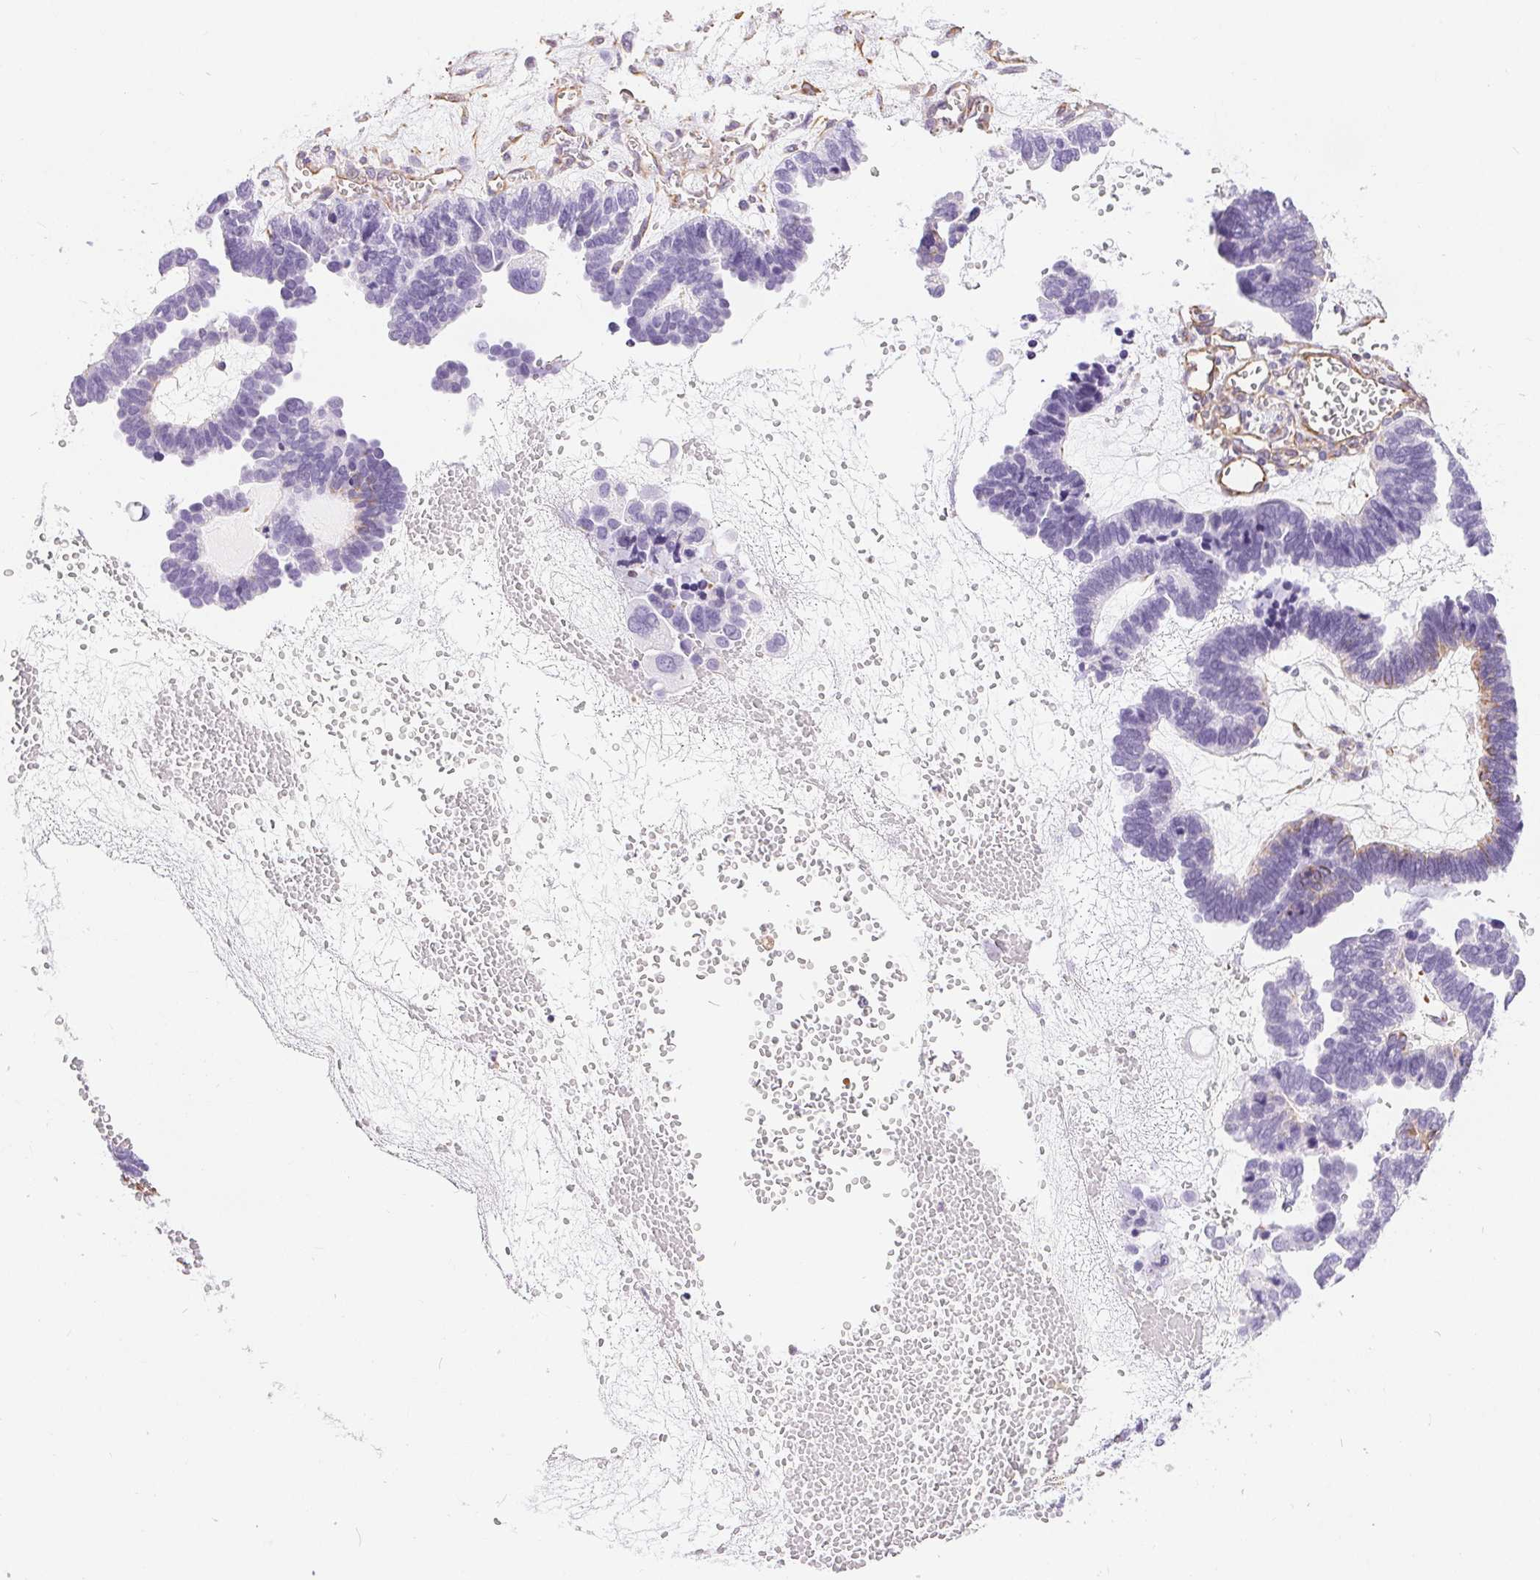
{"staining": {"intensity": "negative", "quantity": "none", "location": "none"}, "tissue": "ovarian cancer", "cell_type": "Tumor cells", "image_type": "cancer", "snomed": [{"axis": "morphology", "description": "Cystadenocarcinoma, serous, NOS"}, {"axis": "topography", "description": "Ovary"}], "caption": "High power microscopy micrograph of an IHC micrograph of ovarian serous cystadenocarcinoma, revealing no significant staining in tumor cells.", "gene": "GFAP", "patient": {"sex": "female", "age": 51}}